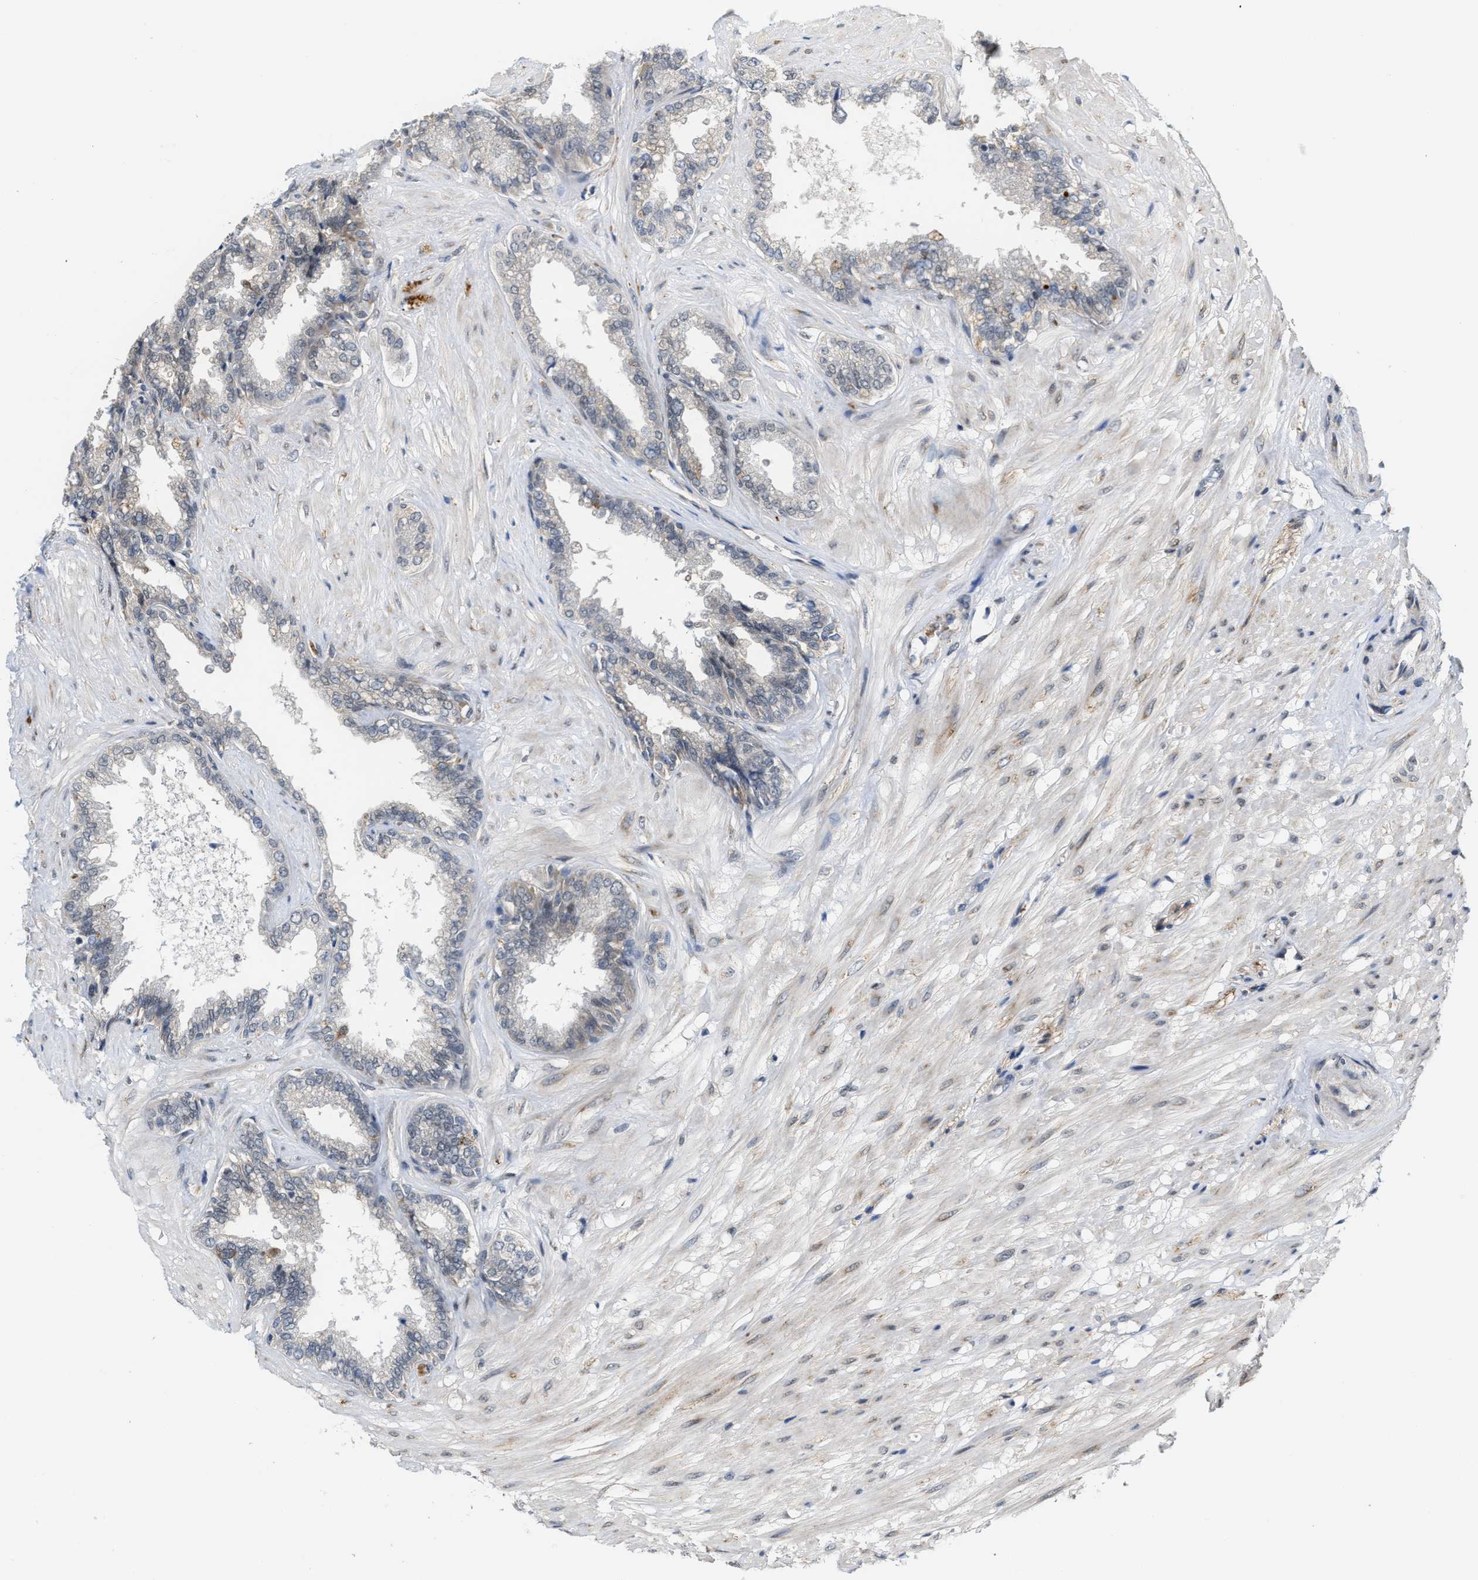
{"staining": {"intensity": "weak", "quantity": "<25%", "location": "cytoplasmic/membranous"}, "tissue": "seminal vesicle", "cell_type": "Glandular cells", "image_type": "normal", "snomed": [{"axis": "morphology", "description": "Normal tissue, NOS"}, {"axis": "topography", "description": "Seminal veicle"}], "caption": "This is a photomicrograph of immunohistochemistry (IHC) staining of benign seminal vesicle, which shows no positivity in glandular cells. (Stains: DAB immunohistochemistry (IHC) with hematoxylin counter stain, Microscopy: brightfield microscopy at high magnification).", "gene": "KIF24", "patient": {"sex": "male", "age": 46}}